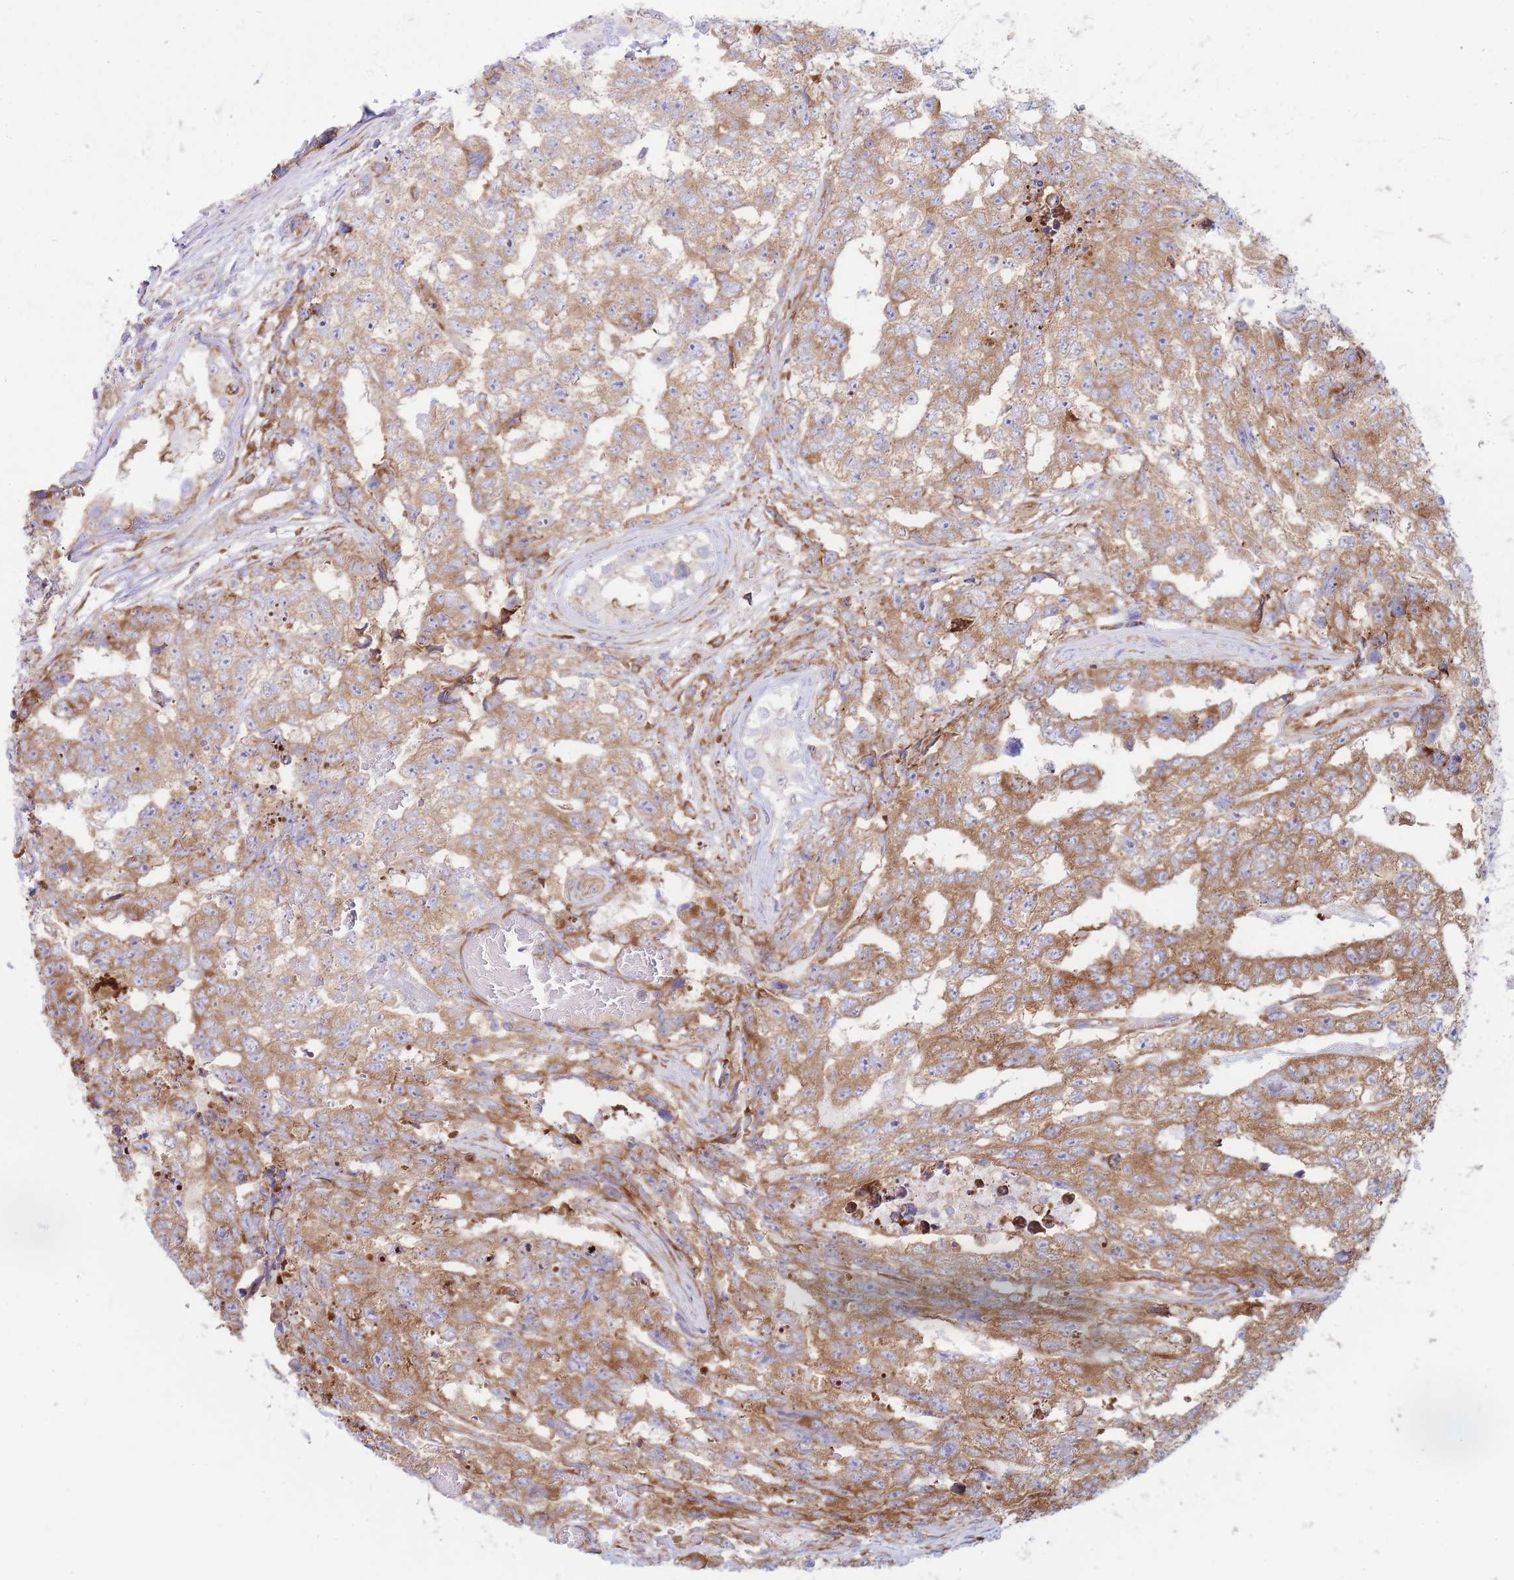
{"staining": {"intensity": "moderate", "quantity": ">75%", "location": "cytoplasmic/membranous"}, "tissue": "testis cancer", "cell_type": "Tumor cells", "image_type": "cancer", "snomed": [{"axis": "morphology", "description": "Carcinoma, Embryonal, NOS"}, {"axis": "topography", "description": "Testis"}], "caption": "Immunohistochemistry (DAB) staining of human embryonal carcinoma (testis) reveals moderate cytoplasmic/membranous protein expression in about >75% of tumor cells.", "gene": "RPL8", "patient": {"sex": "male", "age": 25}}